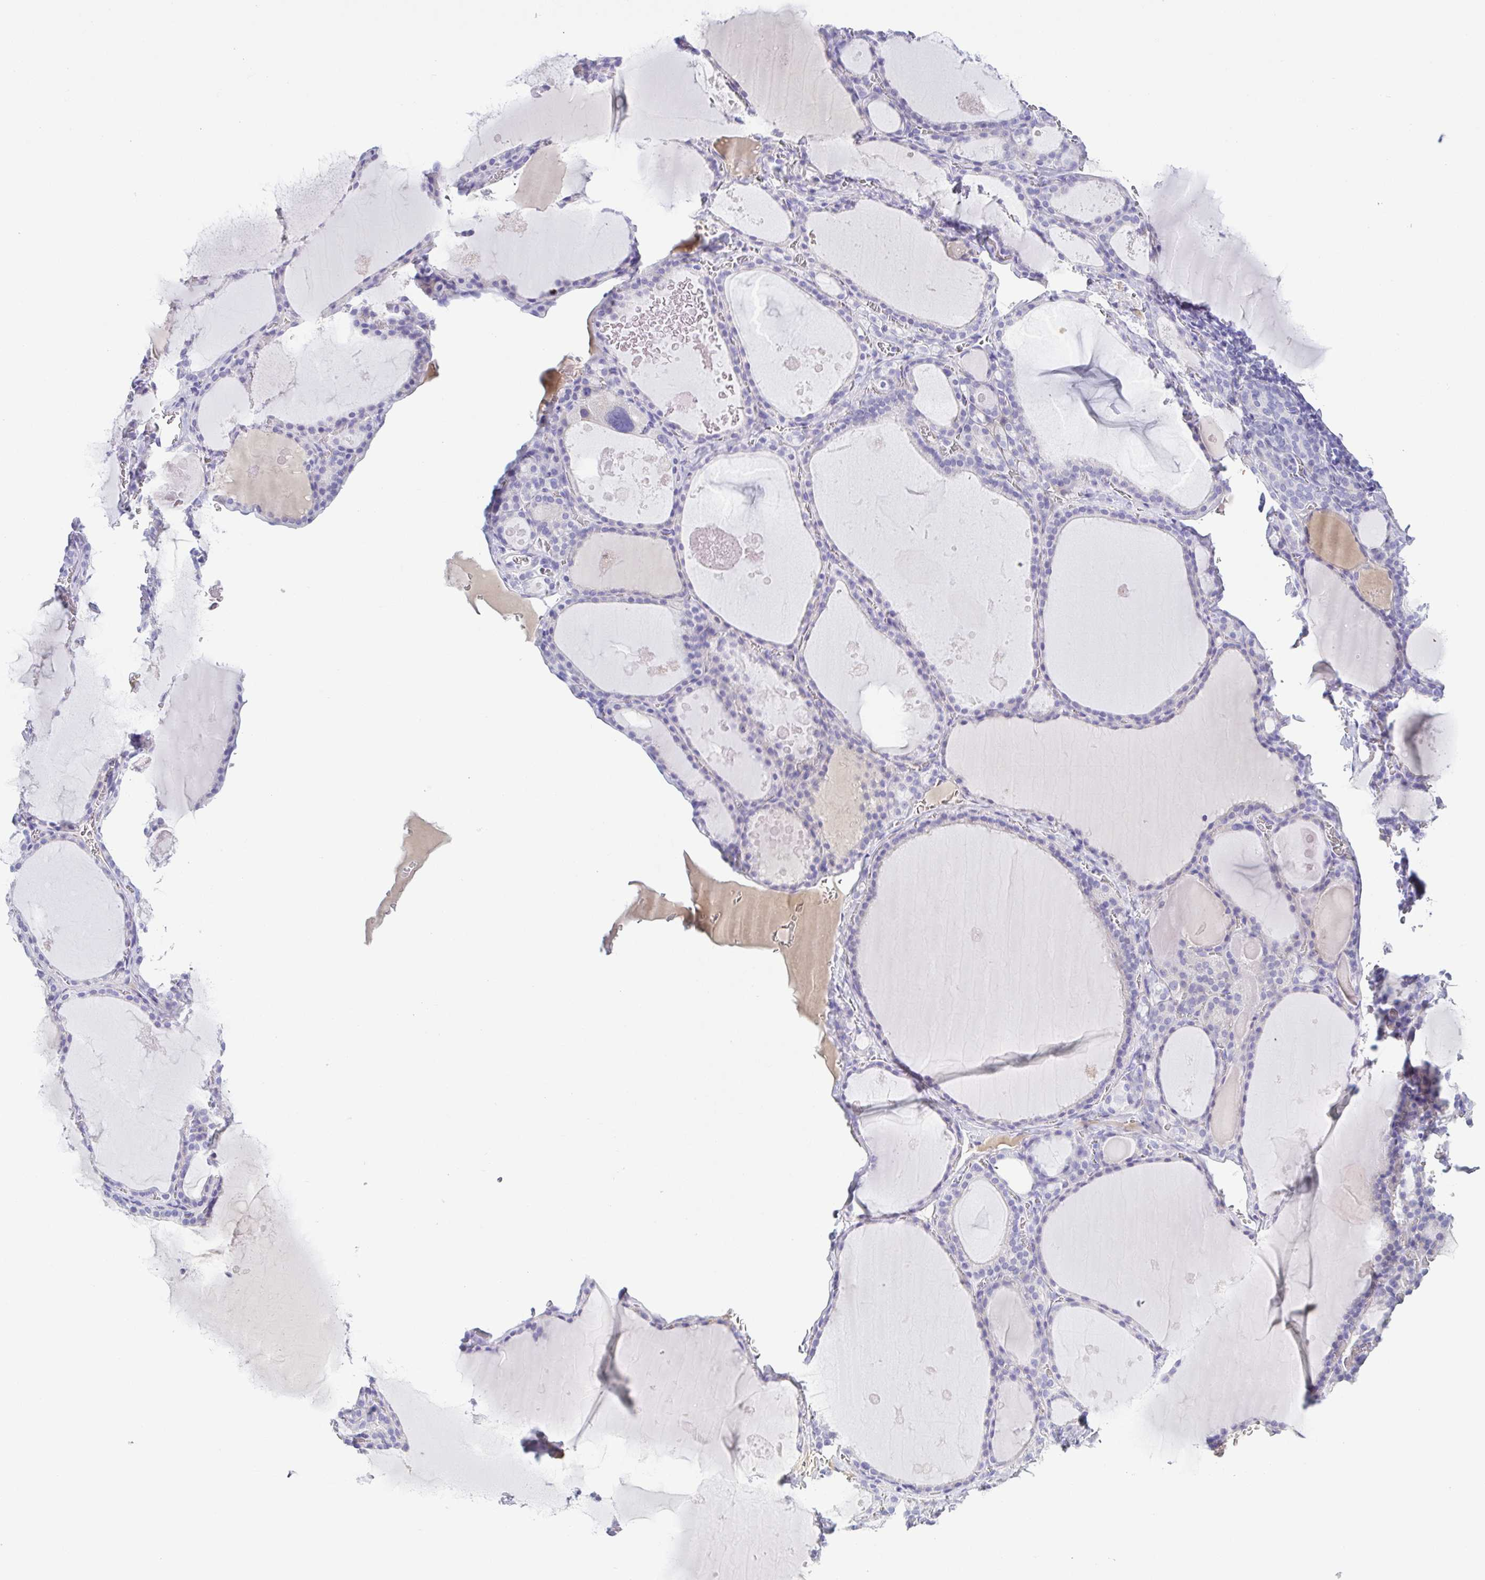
{"staining": {"intensity": "negative", "quantity": "none", "location": "none"}, "tissue": "thyroid gland", "cell_type": "Glandular cells", "image_type": "normal", "snomed": [{"axis": "morphology", "description": "Normal tissue, NOS"}, {"axis": "topography", "description": "Thyroid gland"}], "caption": "Immunohistochemistry (IHC) histopathology image of unremarkable thyroid gland: human thyroid gland stained with DAB (3,3'-diaminobenzidine) demonstrates no significant protein positivity in glandular cells. The staining is performed using DAB brown chromogen with nuclei counter-stained in using hematoxylin.", "gene": "A1BG", "patient": {"sex": "male", "age": 56}}